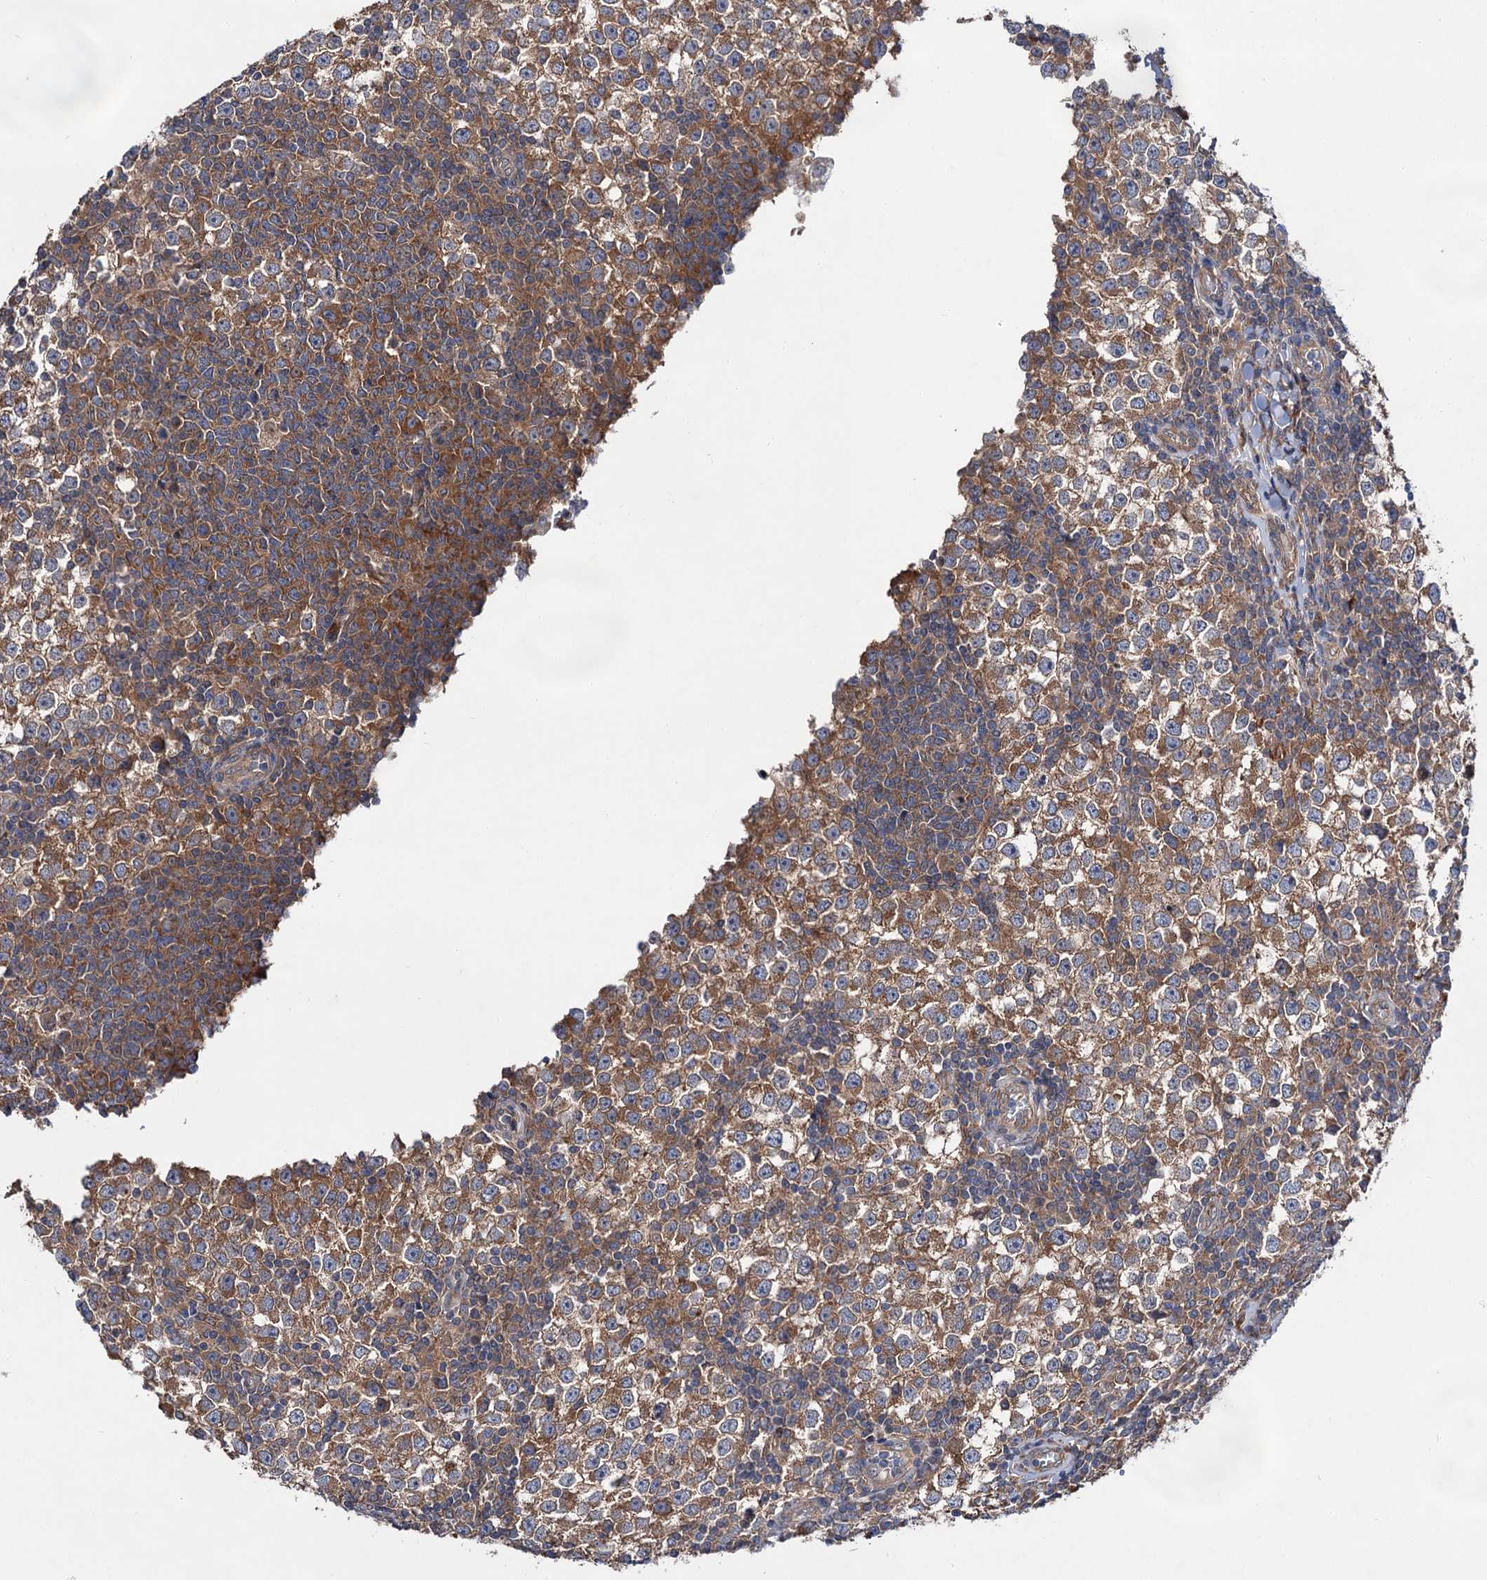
{"staining": {"intensity": "moderate", "quantity": ">75%", "location": "cytoplasmic/membranous"}, "tissue": "testis cancer", "cell_type": "Tumor cells", "image_type": "cancer", "snomed": [{"axis": "morphology", "description": "Seminoma, NOS"}, {"axis": "topography", "description": "Testis"}], "caption": "Protein staining by immunohistochemistry reveals moderate cytoplasmic/membranous staining in about >75% of tumor cells in seminoma (testis).", "gene": "NAA25", "patient": {"sex": "male", "age": 65}}